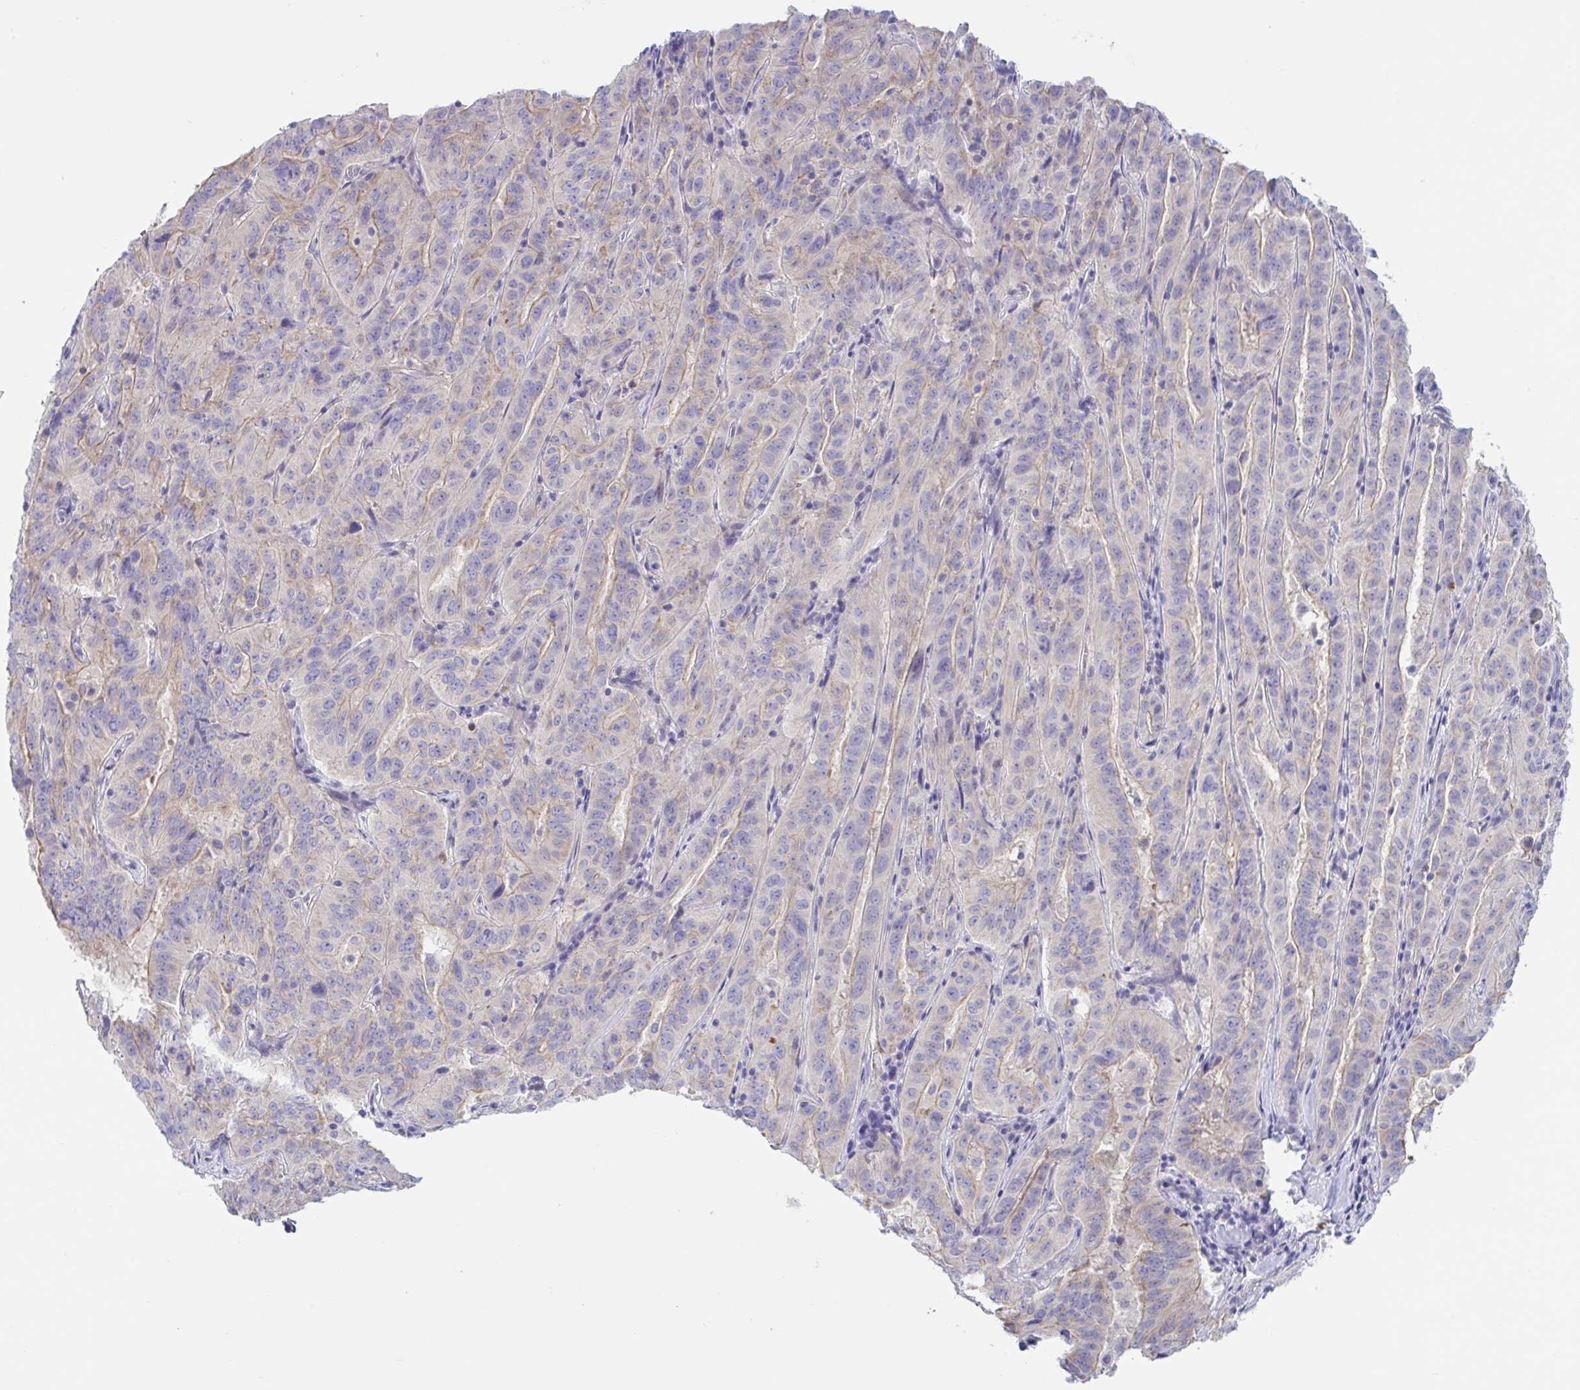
{"staining": {"intensity": "weak", "quantity": "<25%", "location": "cytoplasmic/membranous"}, "tissue": "pancreatic cancer", "cell_type": "Tumor cells", "image_type": "cancer", "snomed": [{"axis": "morphology", "description": "Adenocarcinoma, NOS"}, {"axis": "topography", "description": "Pancreas"}], "caption": "Tumor cells show no significant protein staining in pancreatic adenocarcinoma.", "gene": "TNNI2", "patient": {"sex": "male", "age": 63}}